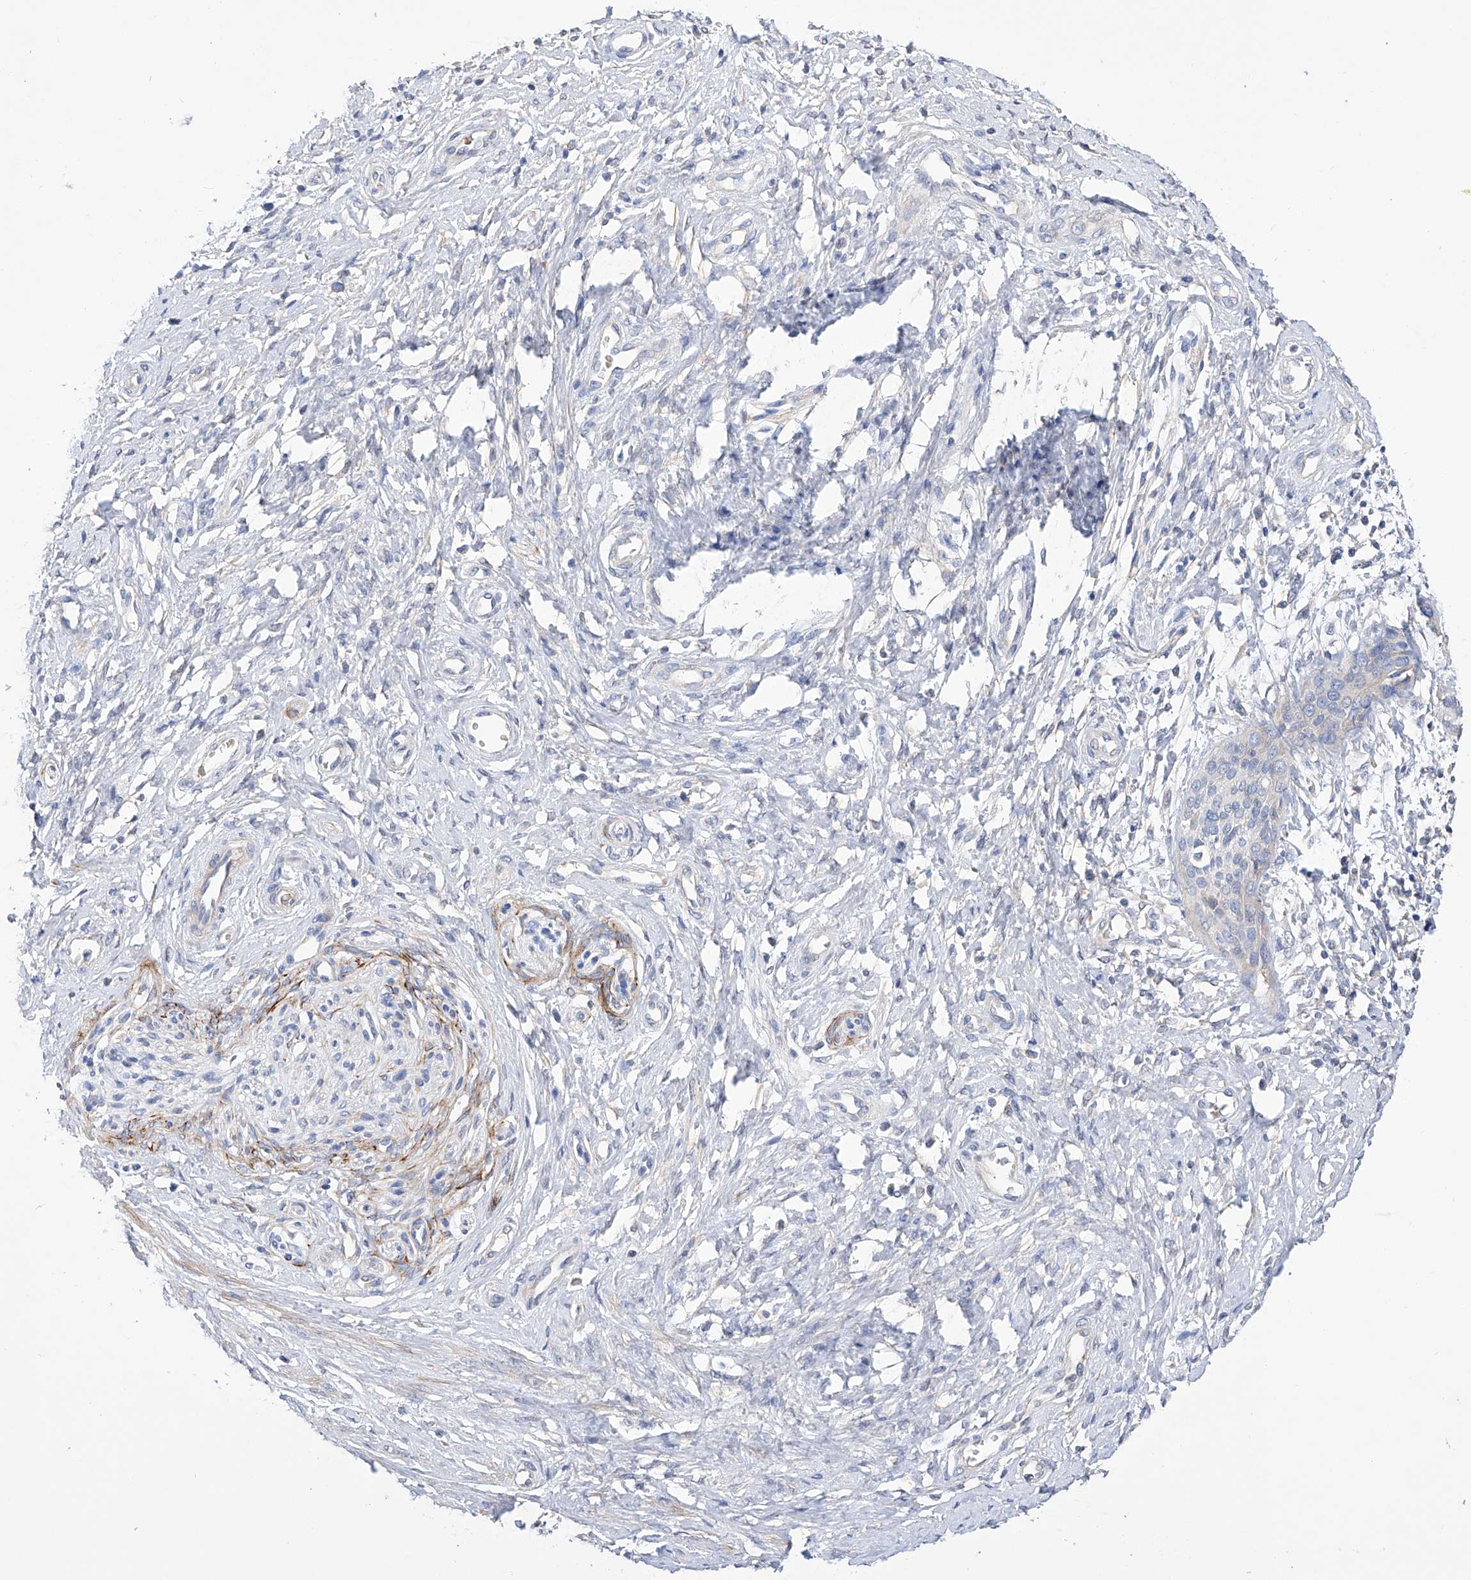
{"staining": {"intensity": "negative", "quantity": "none", "location": "none"}, "tissue": "cervical cancer", "cell_type": "Tumor cells", "image_type": "cancer", "snomed": [{"axis": "morphology", "description": "Squamous cell carcinoma, NOS"}, {"axis": "topography", "description": "Cervix"}], "caption": "DAB immunohistochemical staining of cervical squamous cell carcinoma reveals no significant staining in tumor cells.", "gene": "NFATC4", "patient": {"sex": "female", "age": 37}}